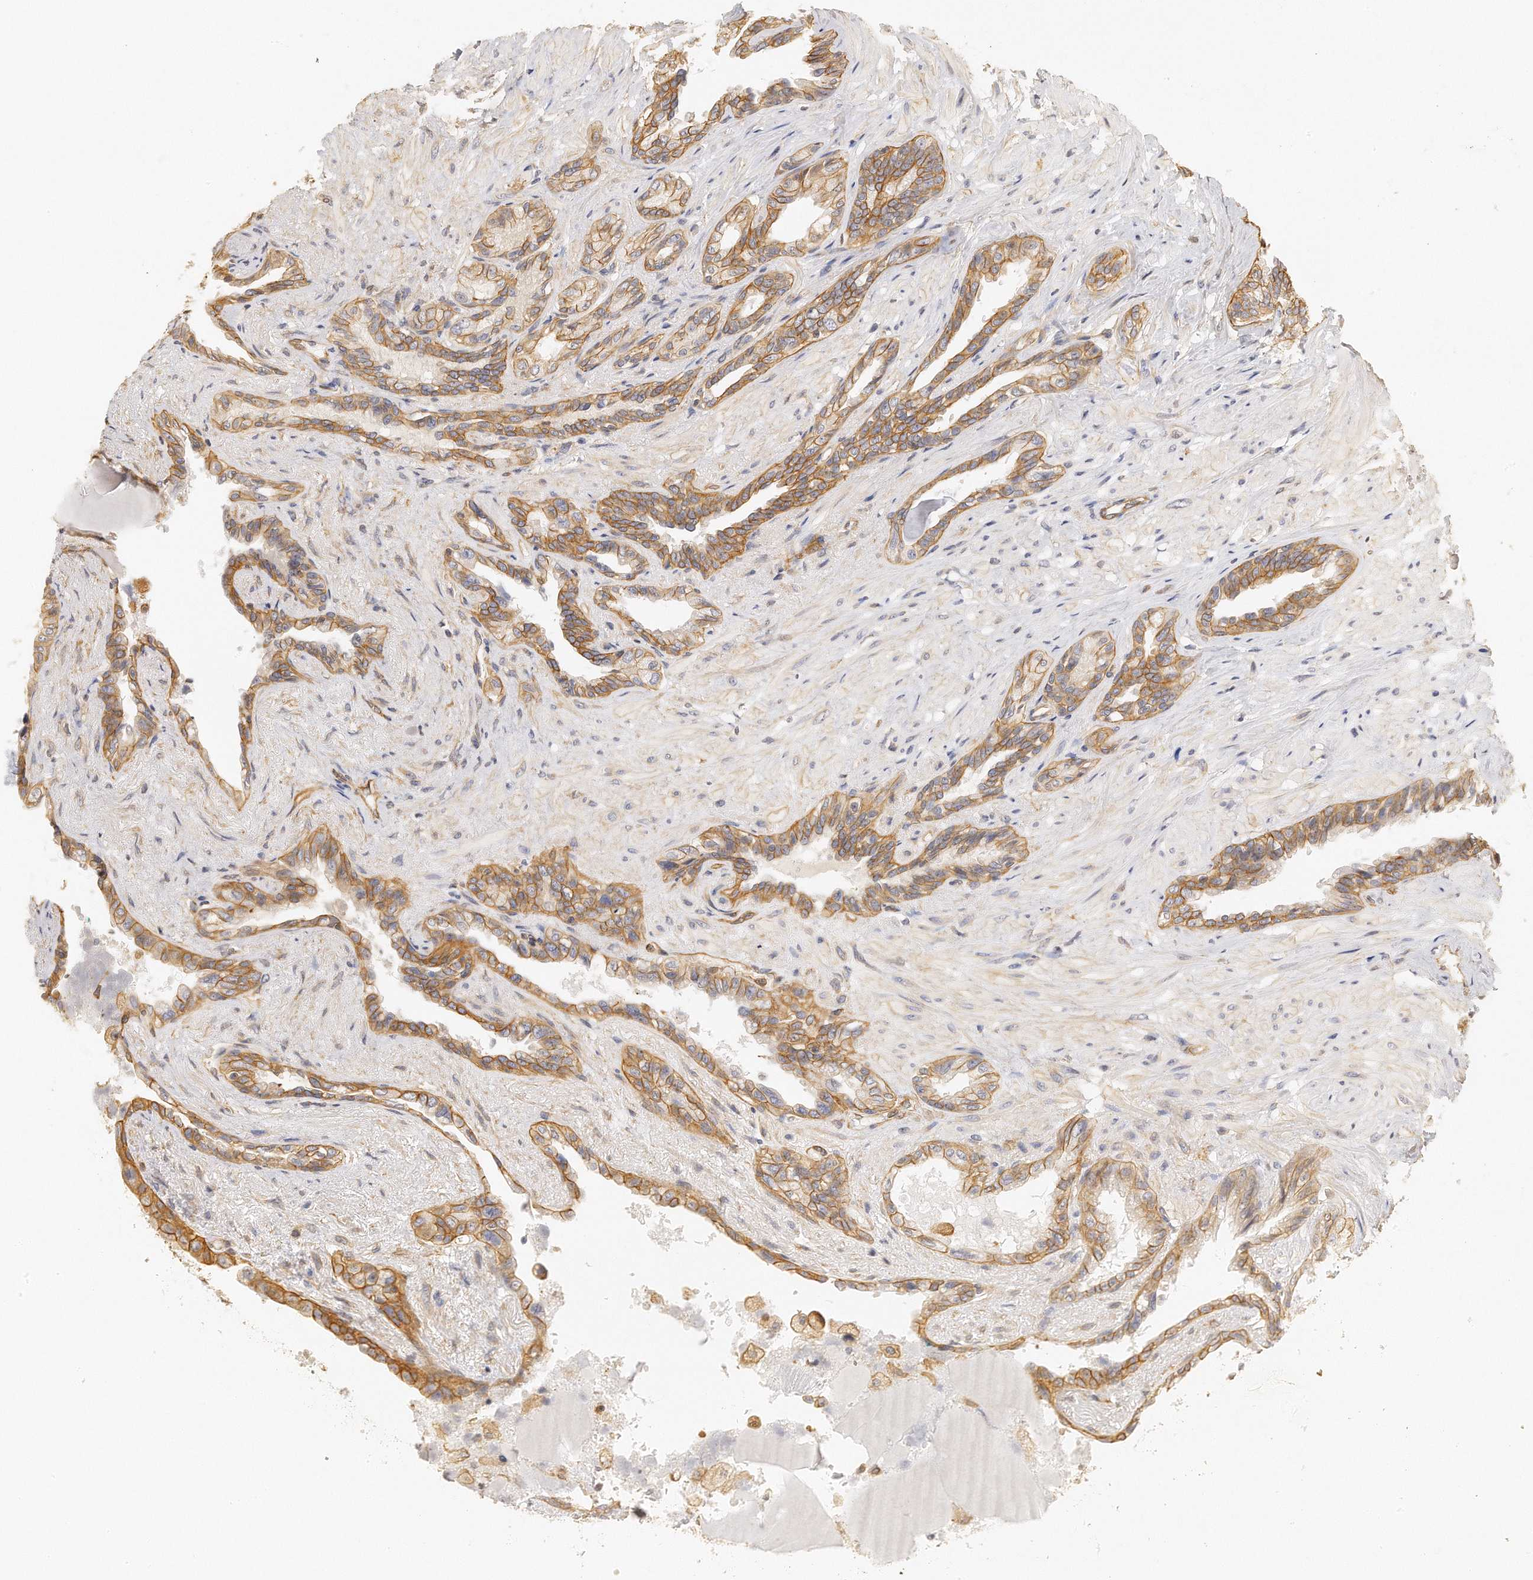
{"staining": {"intensity": "moderate", "quantity": ">75%", "location": "cytoplasmic/membranous"}, "tissue": "seminal vesicle", "cell_type": "Glandular cells", "image_type": "normal", "snomed": [{"axis": "morphology", "description": "Normal tissue, NOS"}, {"axis": "topography", "description": "Seminal veicle"}], "caption": "A brown stain labels moderate cytoplasmic/membranous positivity of a protein in glandular cells of normal human seminal vesicle.", "gene": "CHST7", "patient": {"sex": "male", "age": 61}}